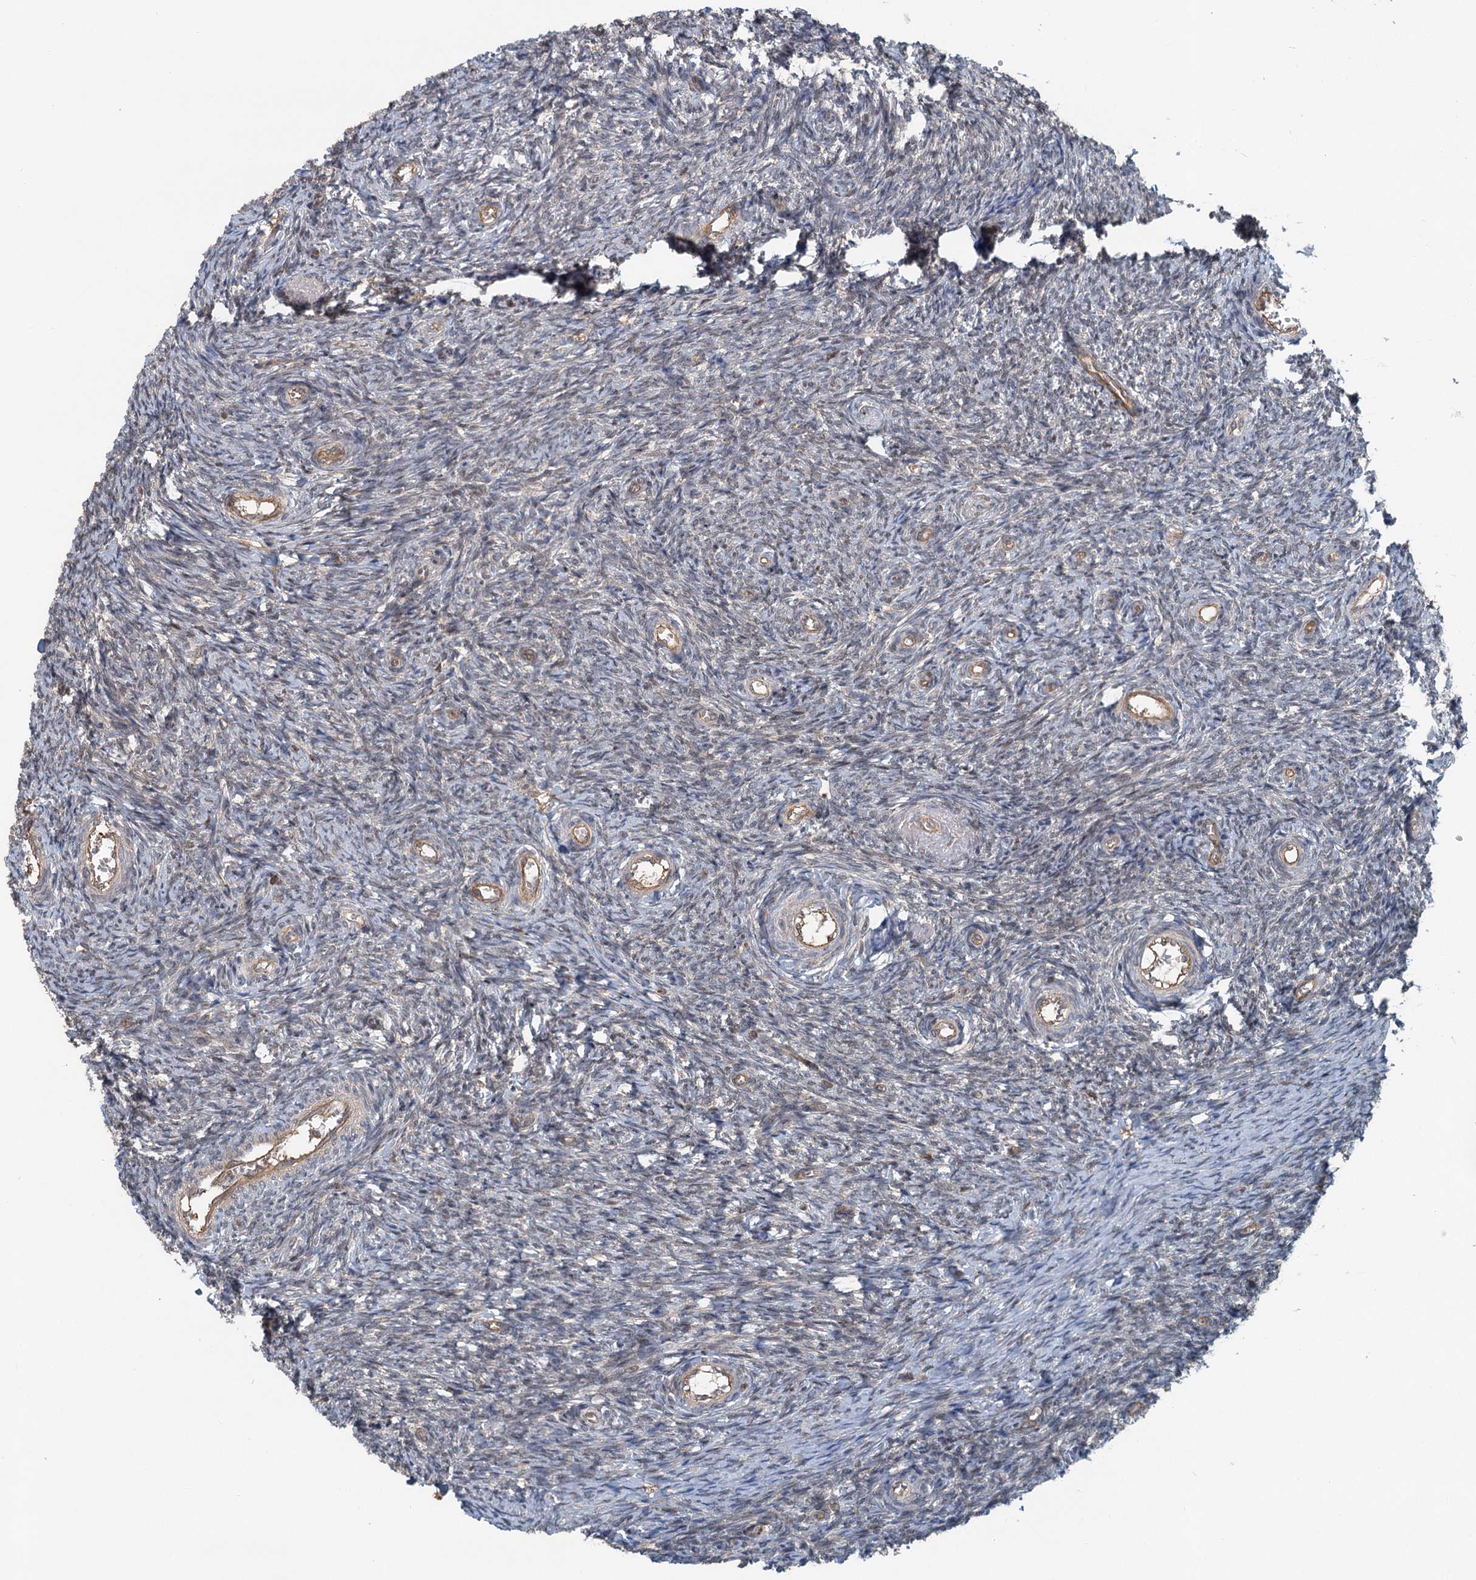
{"staining": {"intensity": "weak", "quantity": ">75%", "location": "cytoplasmic/membranous"}, "tissue": "ovary", "cell_type": "Follicle cells", "image_type": "normal", "snomed": [{"axis": "morphology", "description": "Normal tissue, NOS"}, {"axis": "topography", "description": "Ovary"}], "caption": "Protein staining demonstrates weak cytoplasmic/membranous expression in approximately >75% of follicle cells in benign ovary. Ihc stains the protein of interest in brown and the nuclei are stained blue.", "gene": "ZNF527", "patient": {"sex": "female", "age": 44}}